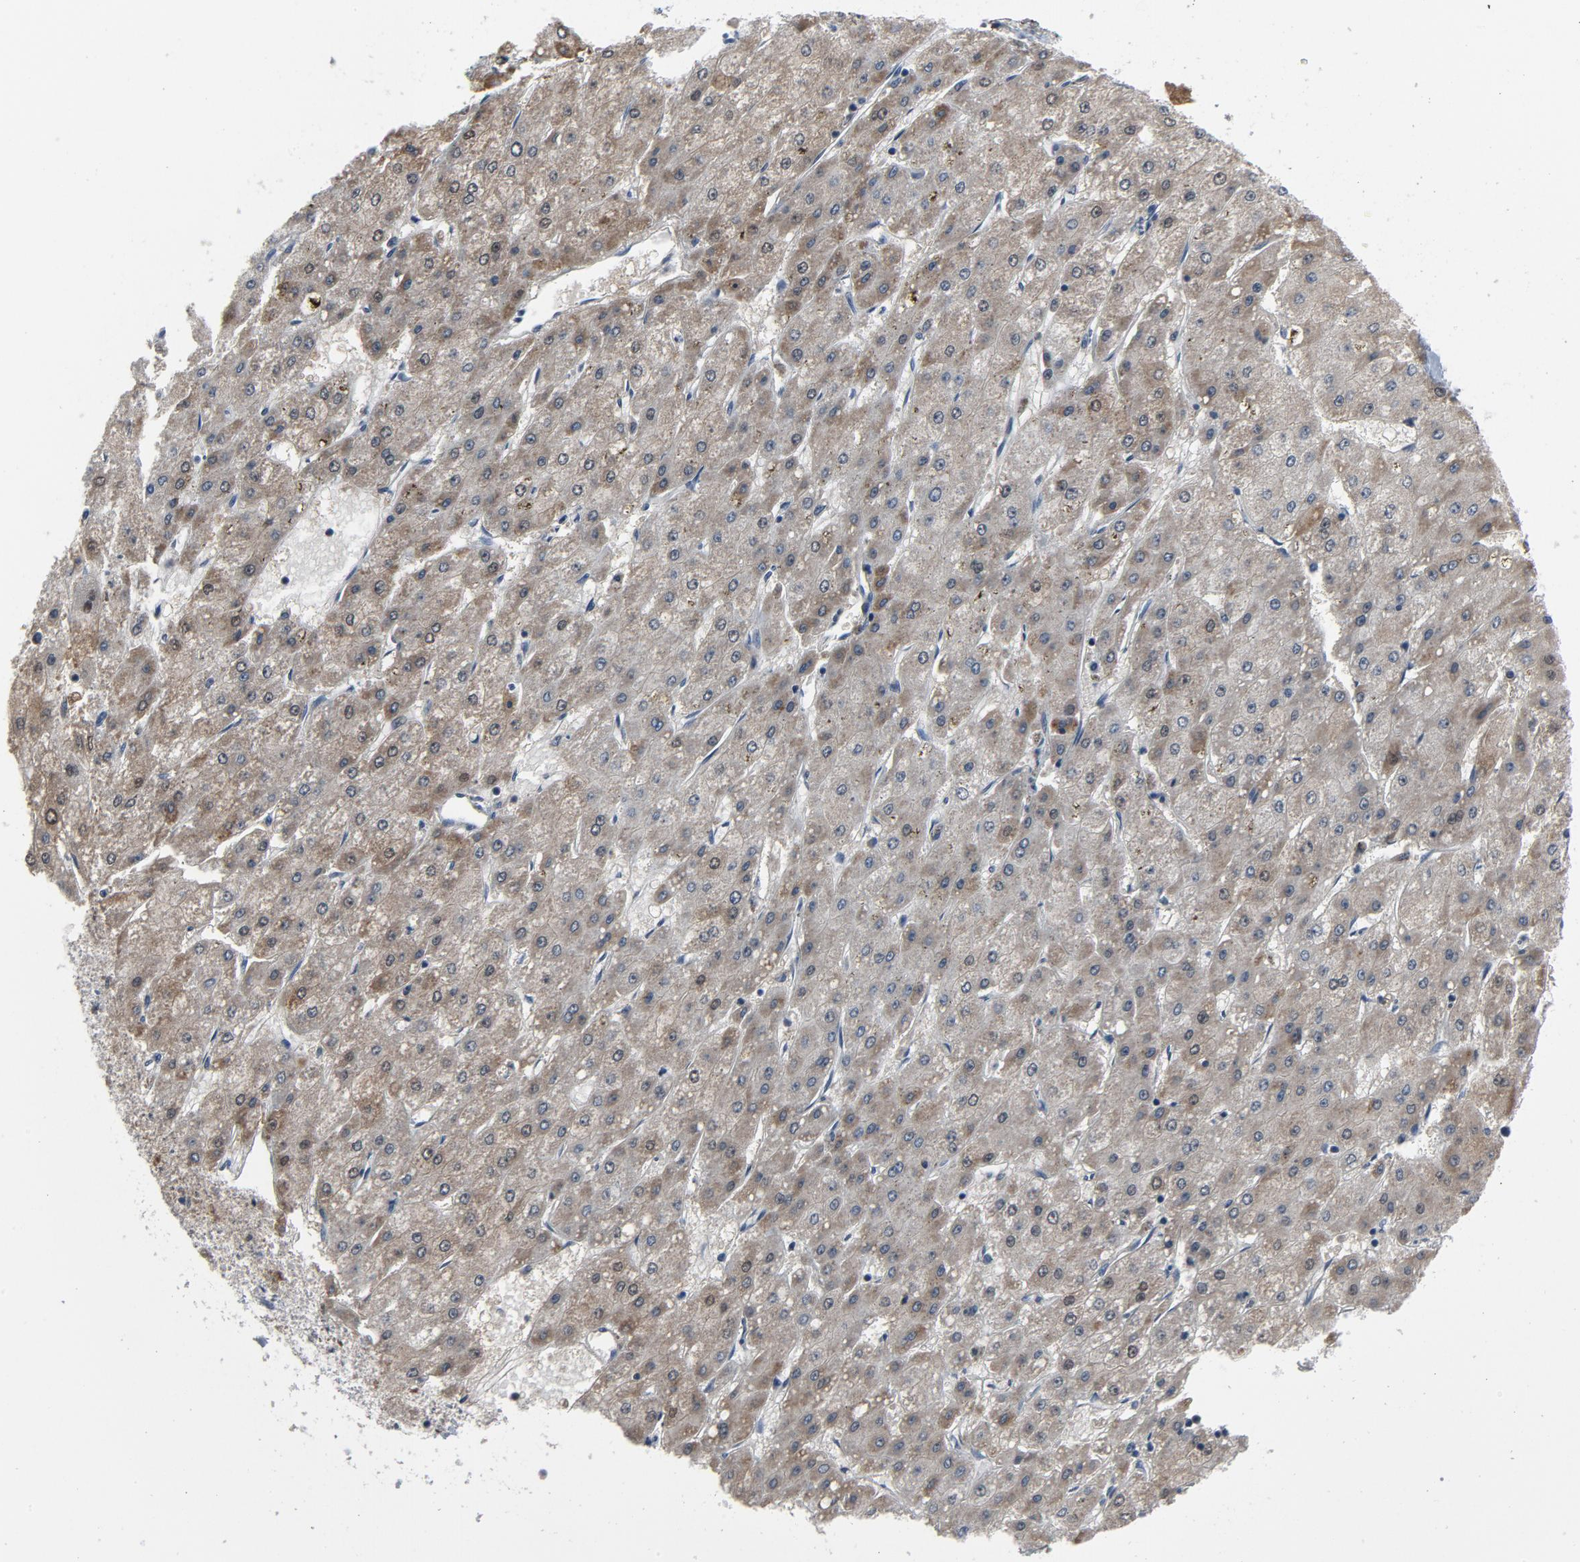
{"staining": {"intensity": "moderate", "quantity": "25%-75%", "location": "cytoplasmic/membranous"}, "tissue": "liver cancer", "cell_type": "Tumor cells", "image_type": "cancer", "snomed": [{"axis": "morphology", "description": "Carcinoma, Hepatocellular, NOS"}, {"axis": "topography", "description": "Liver"}], "caption": "The image demonstrates staining of liver cancer, revealing moderate cytoplasmic/membranous protein positivity (brown color) within tumor cells. Nuclei are stained in blue.", "gene": "GPX2", "patient": {"sex": "female", "age": 52}}